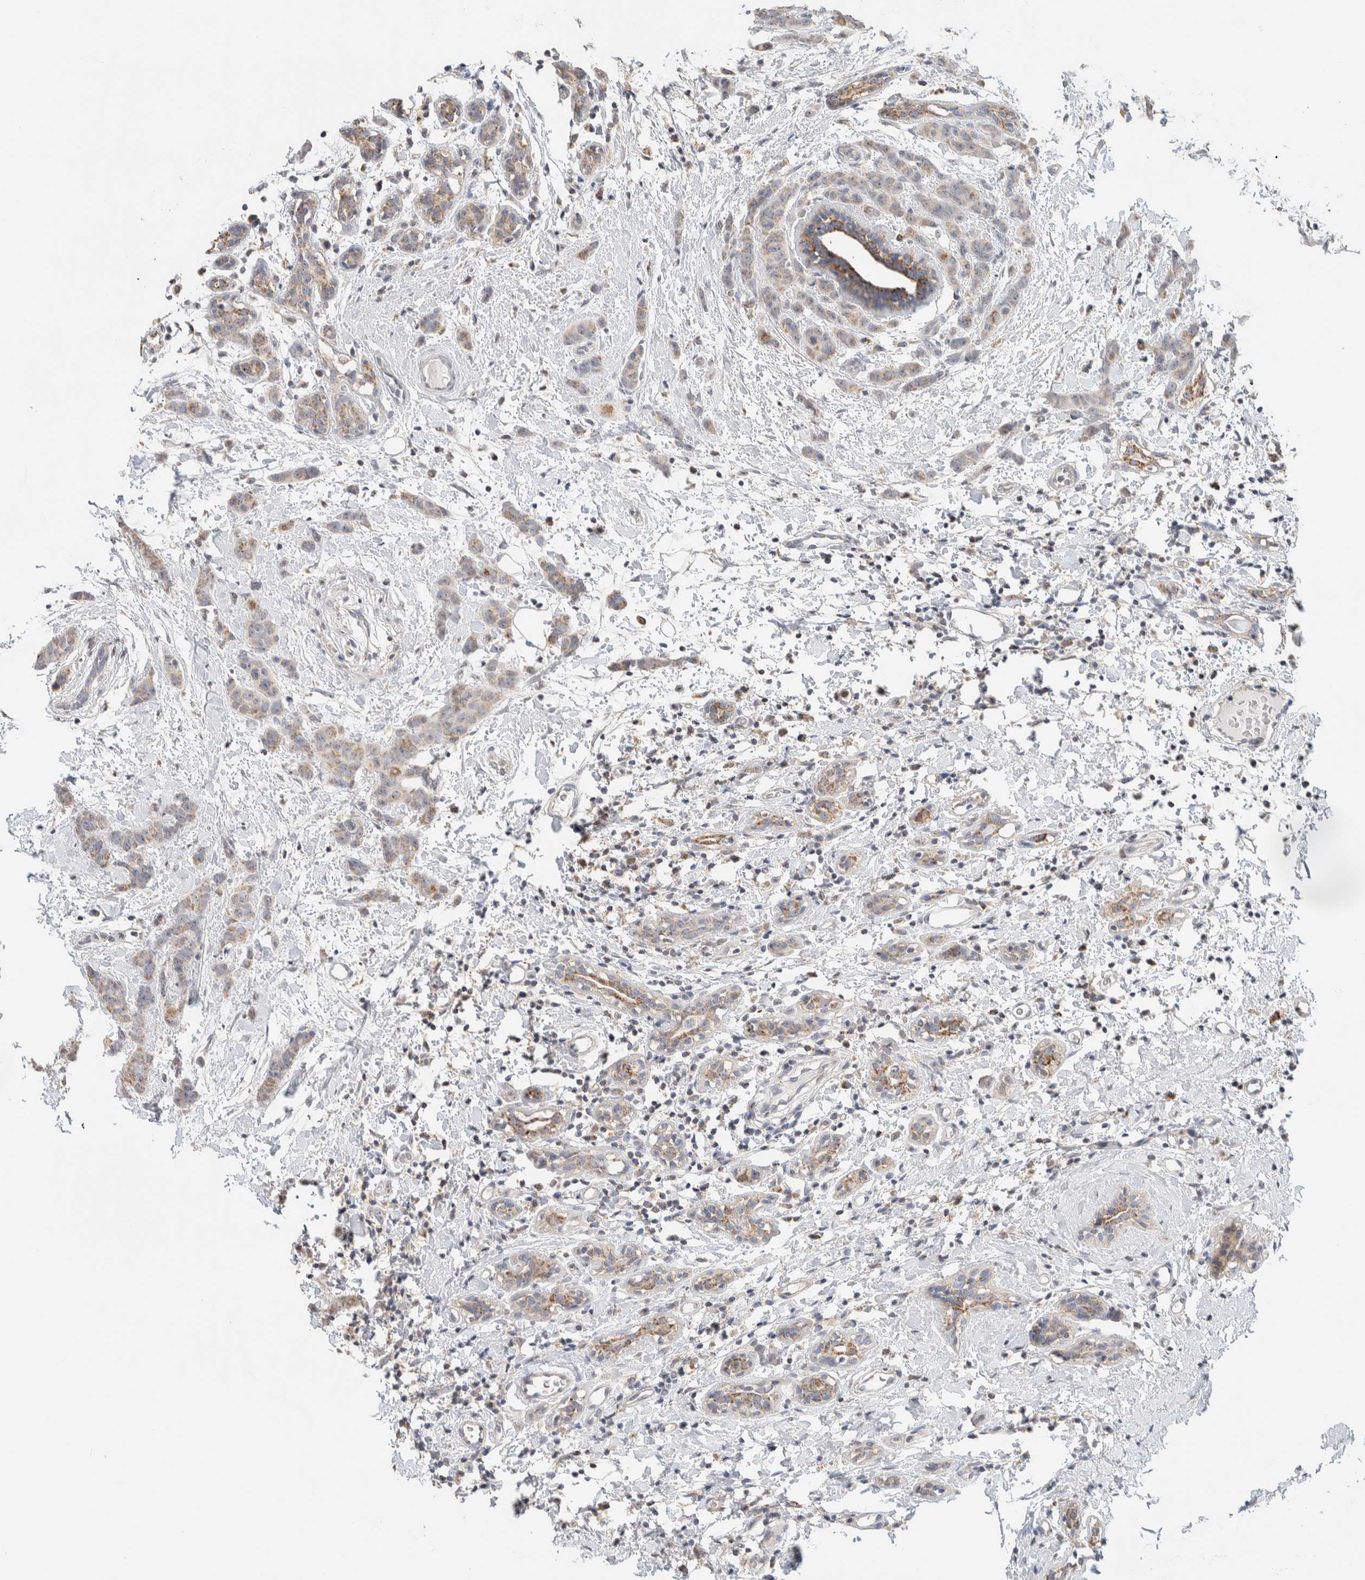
{"staining": {"intensity": "weak", "quantity": ">75%", "location": "cytoplasmic/membranous"}, "tissue": "breast cancer", "cell_type": "Tumor cells", "image_type": "cancer", "snomed": [{"axis": "morphology", "description": "Normal tissue, NOS"}, {"axis": "morphology", "description": "Duct carcinoma"}, {"axis": "topography", "description": "Breast"}], "caption": "A micrograph of breast cancer stained for a protein demonstrates weak cytoplasmic/membranous brown staining in tumor cells.", "gene": "HDHD3", "patient": {"sex": "female", "age": 40}}